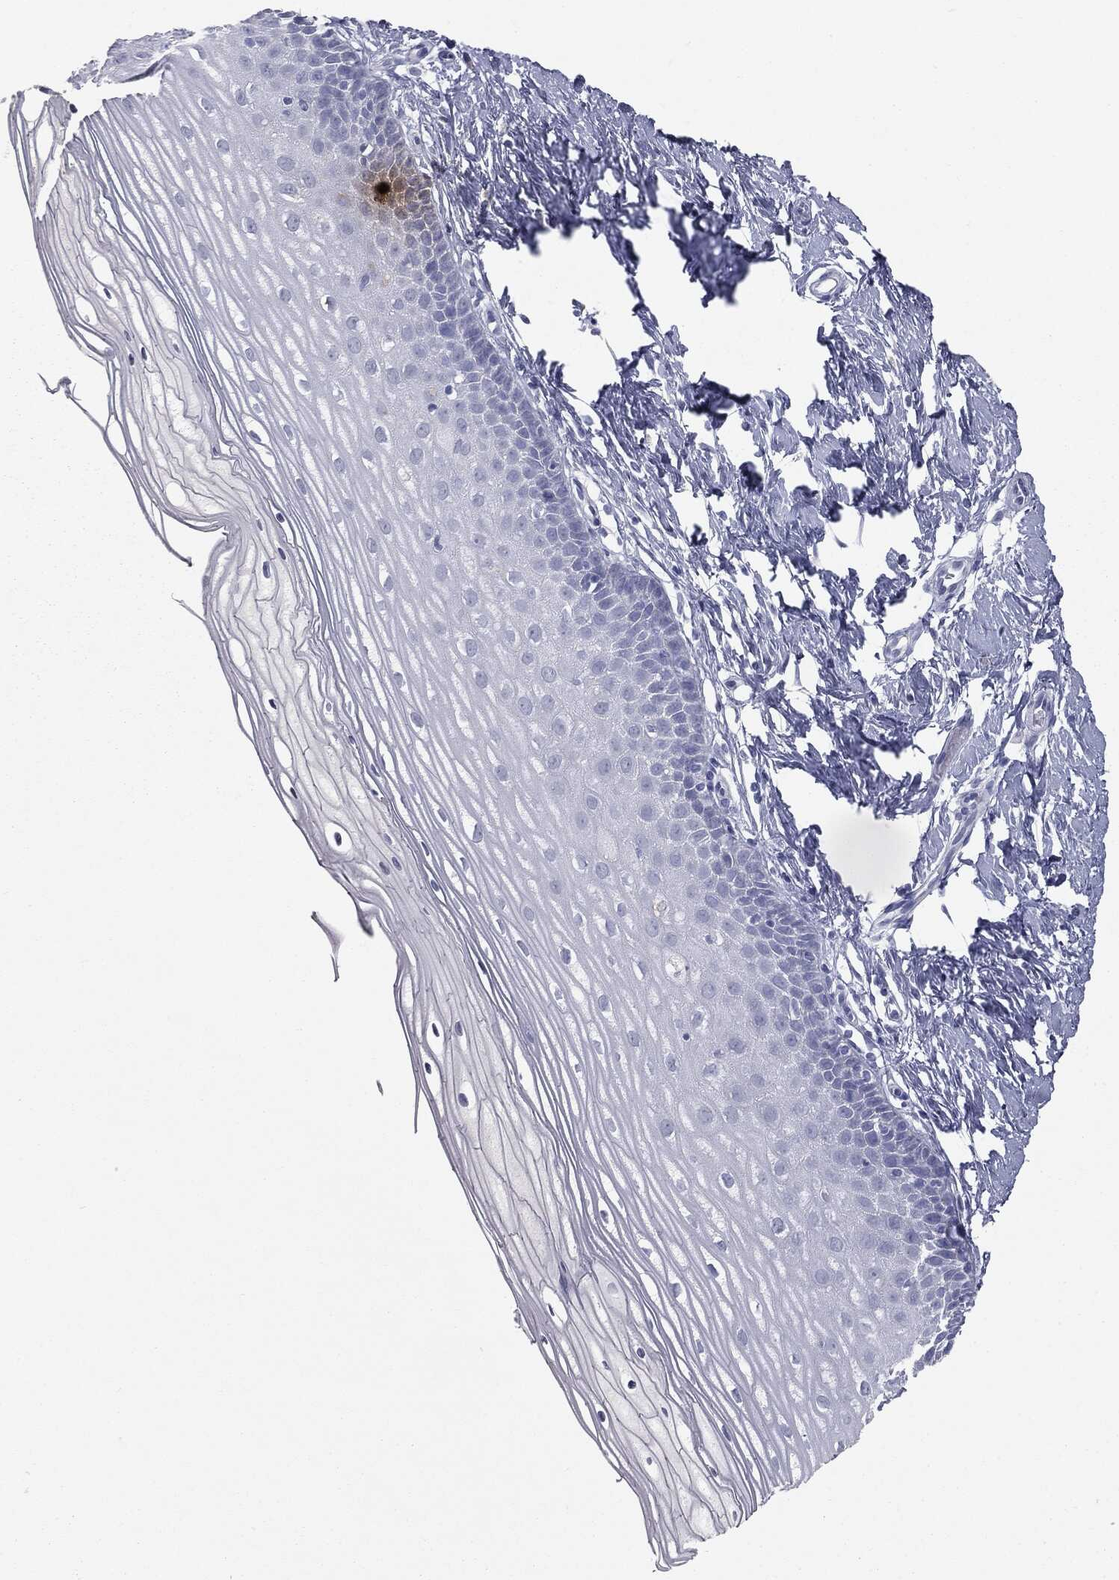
{"staining": {"intensity": "moderate", "quantity": "25%-75%", "location": "cytoplasmic/membranous"}, "tissue": "cervix", "cell_type": "Glandular cells", "image_type": "normal", "snomed": [{"axis": "morphology", "description": "Normal tissue, NOS"}, {"axis": "topography", "description": "Cervix"}], "caption": "Immunohistochemical staining of benign human cervix shows 25%-75% levels of moderate cytoplasmic/membranous protein positivity in approximately 25%-75% of glandular cells.", "gene": "MUC5AC", "patient": {"sex": "female", "age": 37}}